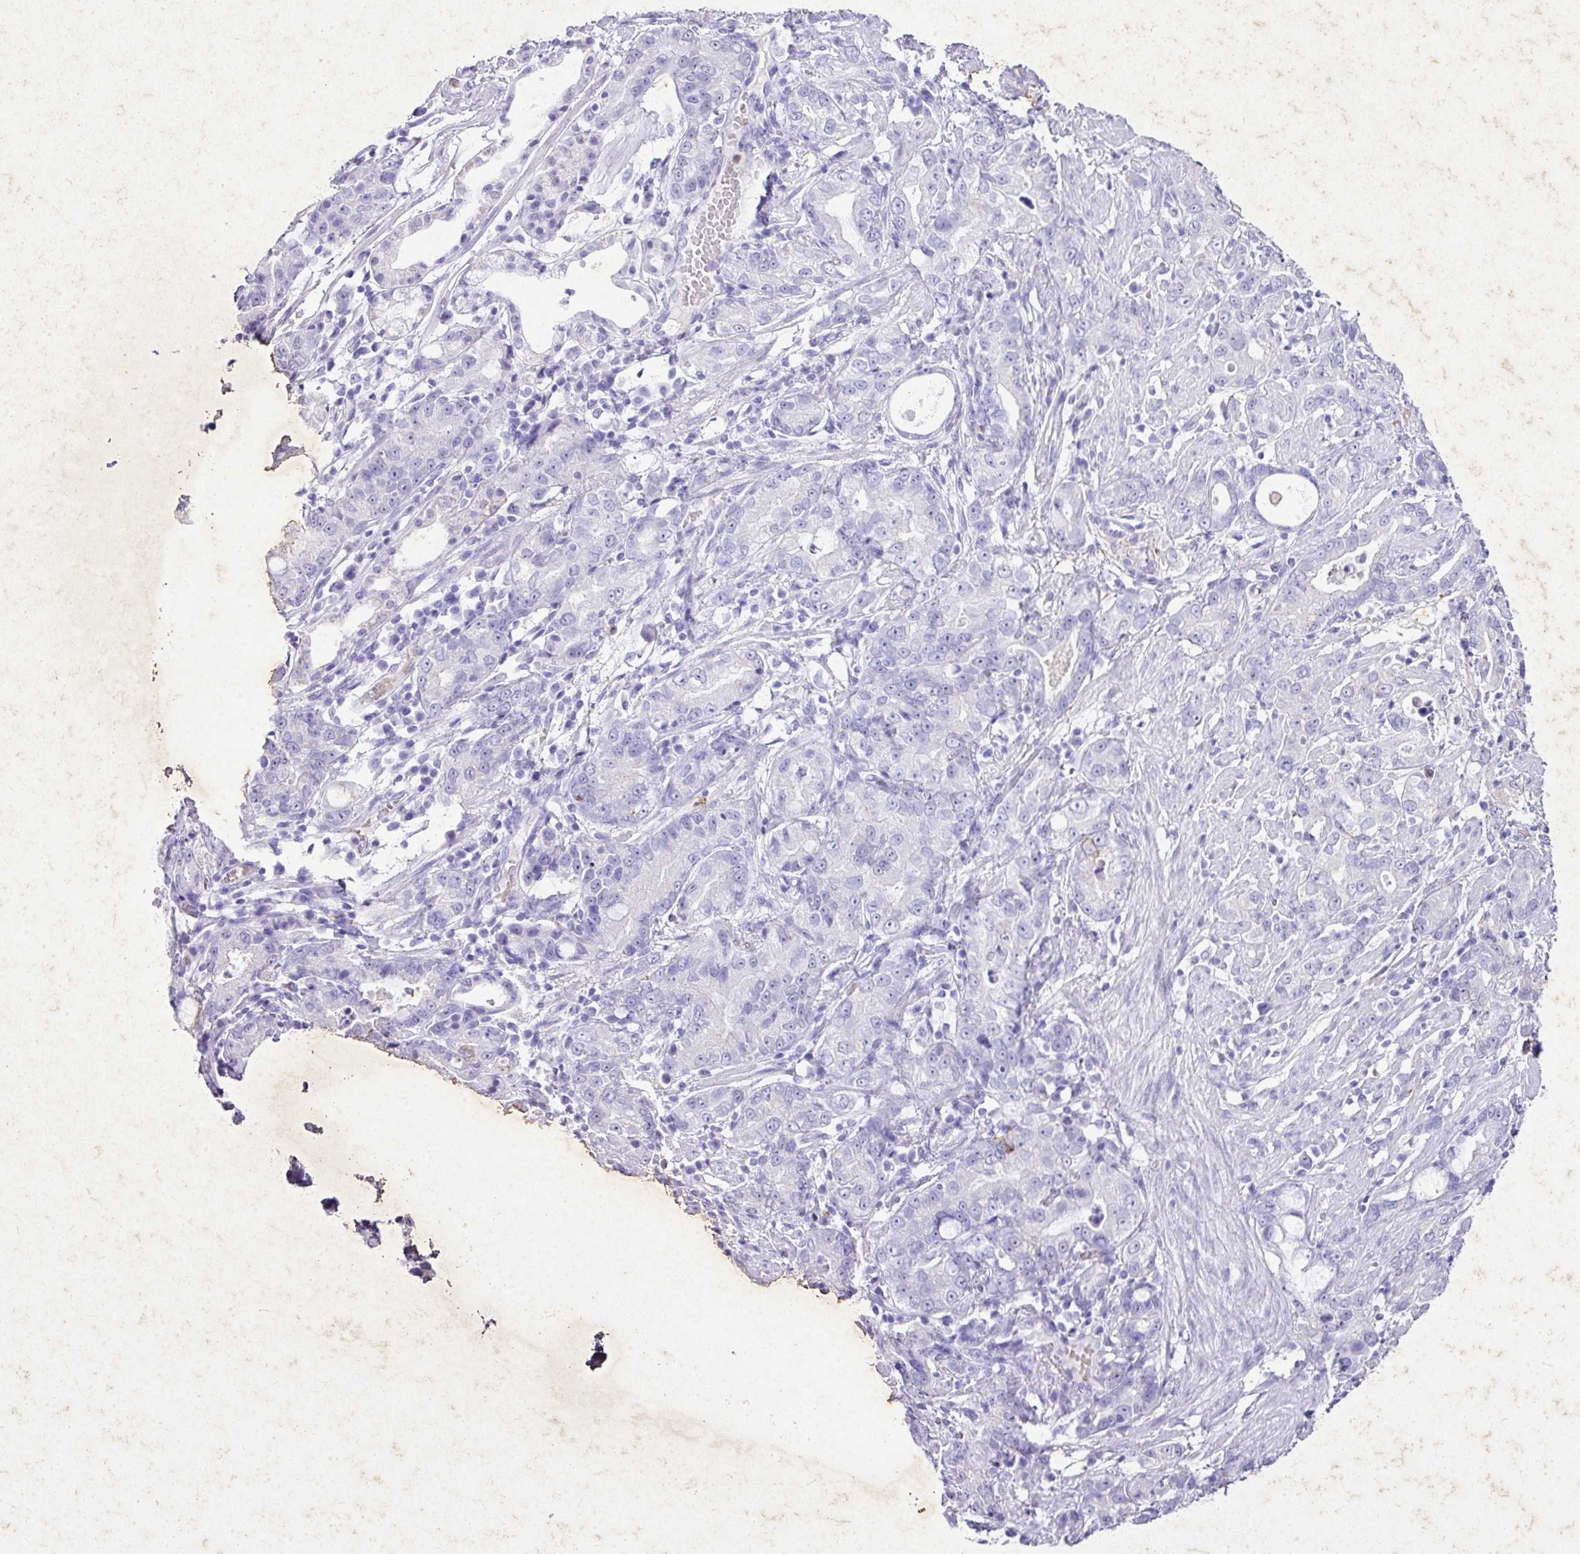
{"staining": {"intensity": "negative", "quantity": "none", "location": "none"}, "tissue": "stomach cancer", "cell_type": "Tumor cells", "image_type": "cancer", "snomed": [{"axis": "morphology", "description": "Adenocarcinoma, NOS"}, {"axis": "topography", "description": "Stomach"}], "caption": "Tumor cells are negative for brown protein staining in adenocarcinoma (stomach). (DAB IHC, high magnification).", "gene": "KCNJ11", "patient": {"sex": "male", "age": 55}}